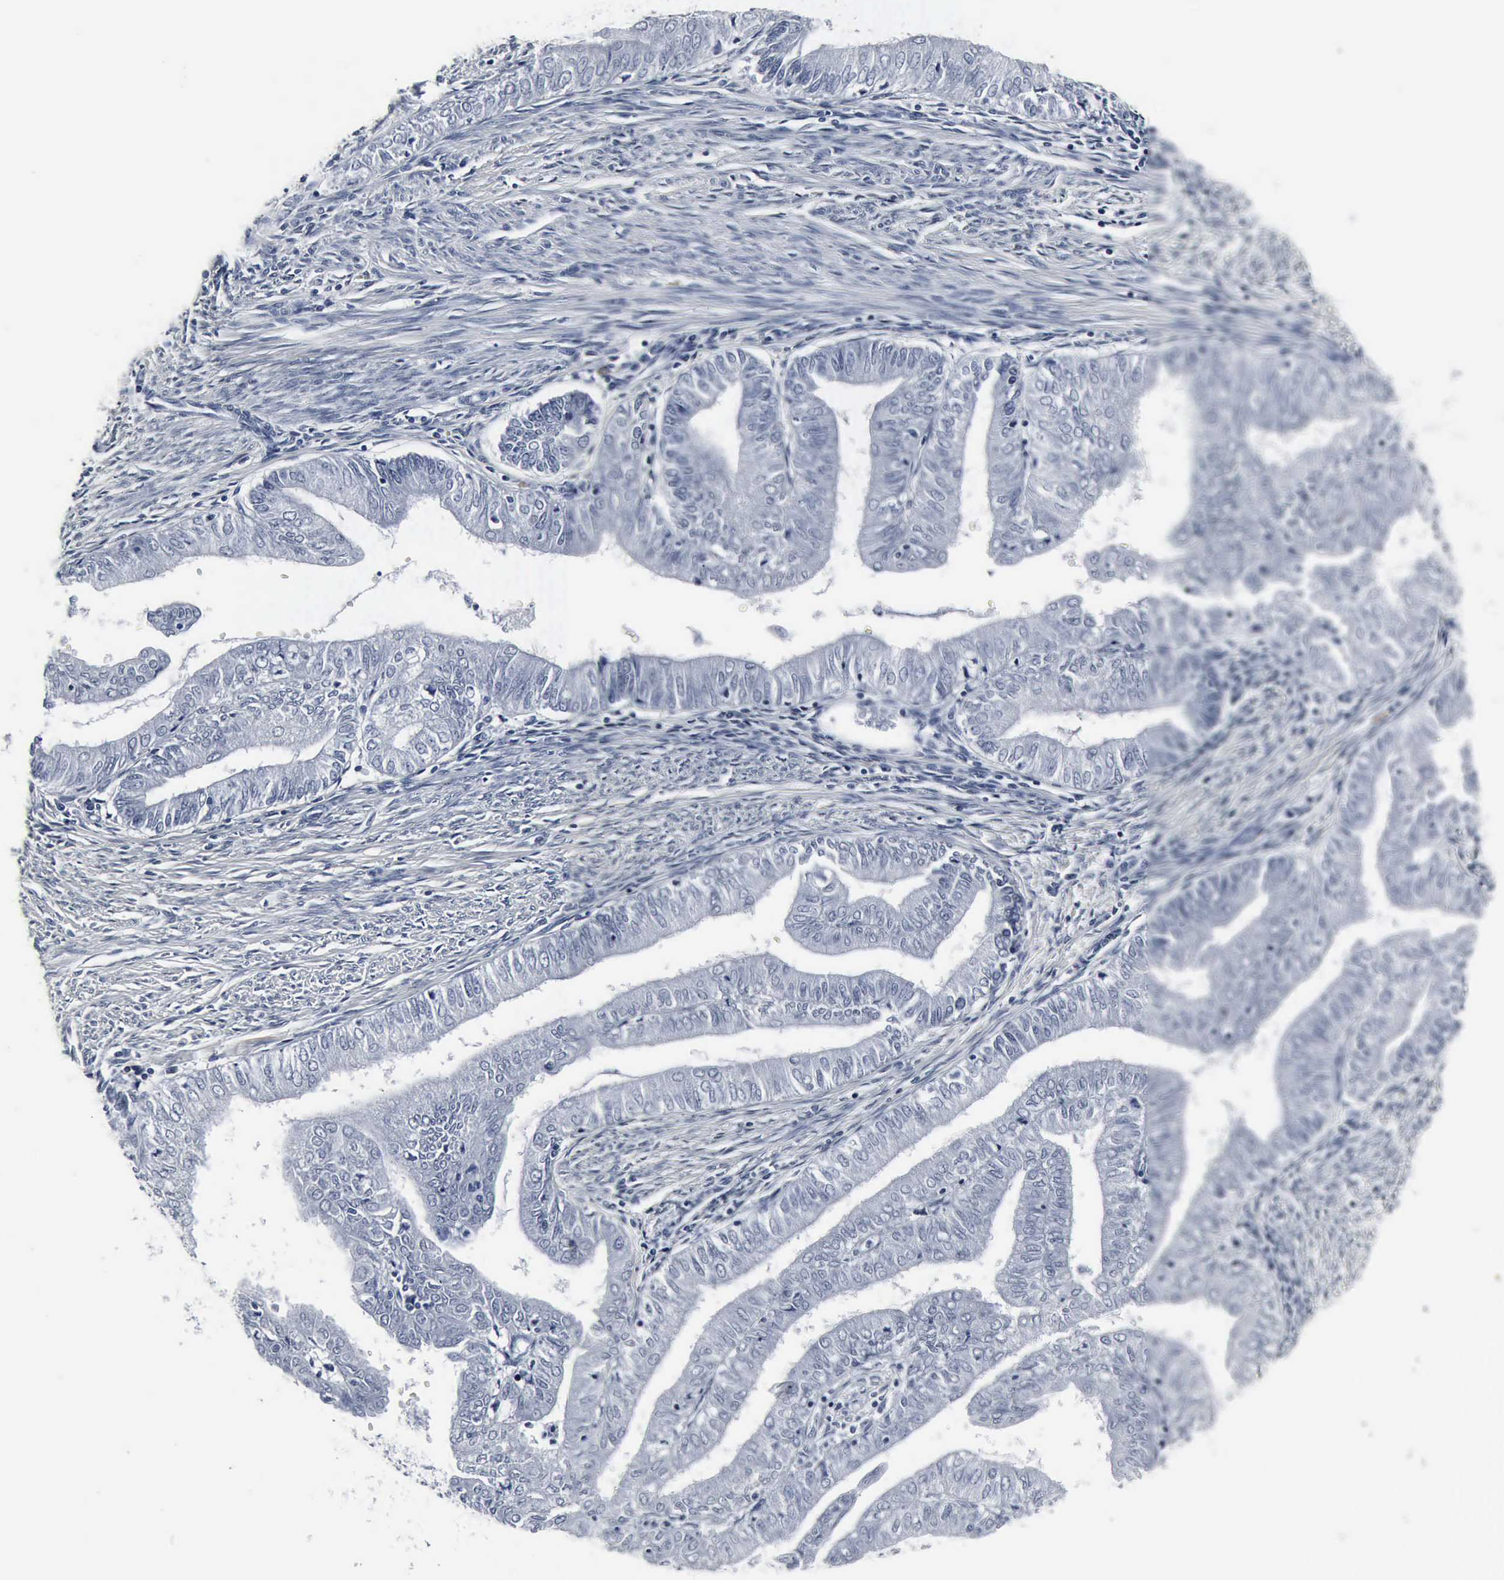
{"staining": {"intensity": "negative", "quantity": "none", "location": "none"}, "tissue": "endometrial cancer", "cell_type": "Tumor cells", "image_type": "cancer", "snomed": [{"axis": "morphology", "description": "Adenocarcinoma, NOS"}, {"axis": "topography", "description": "Endometrium"}], "caption": "An immunohistochemistry micrograph of endometrial cancer (adenocarcinoma) is shown. There is no staining in tumor cells of endometrial cancer (adenocarcinoma).", "gene": "SNAP25", "patient": {"sex": "female", "age": 66}}